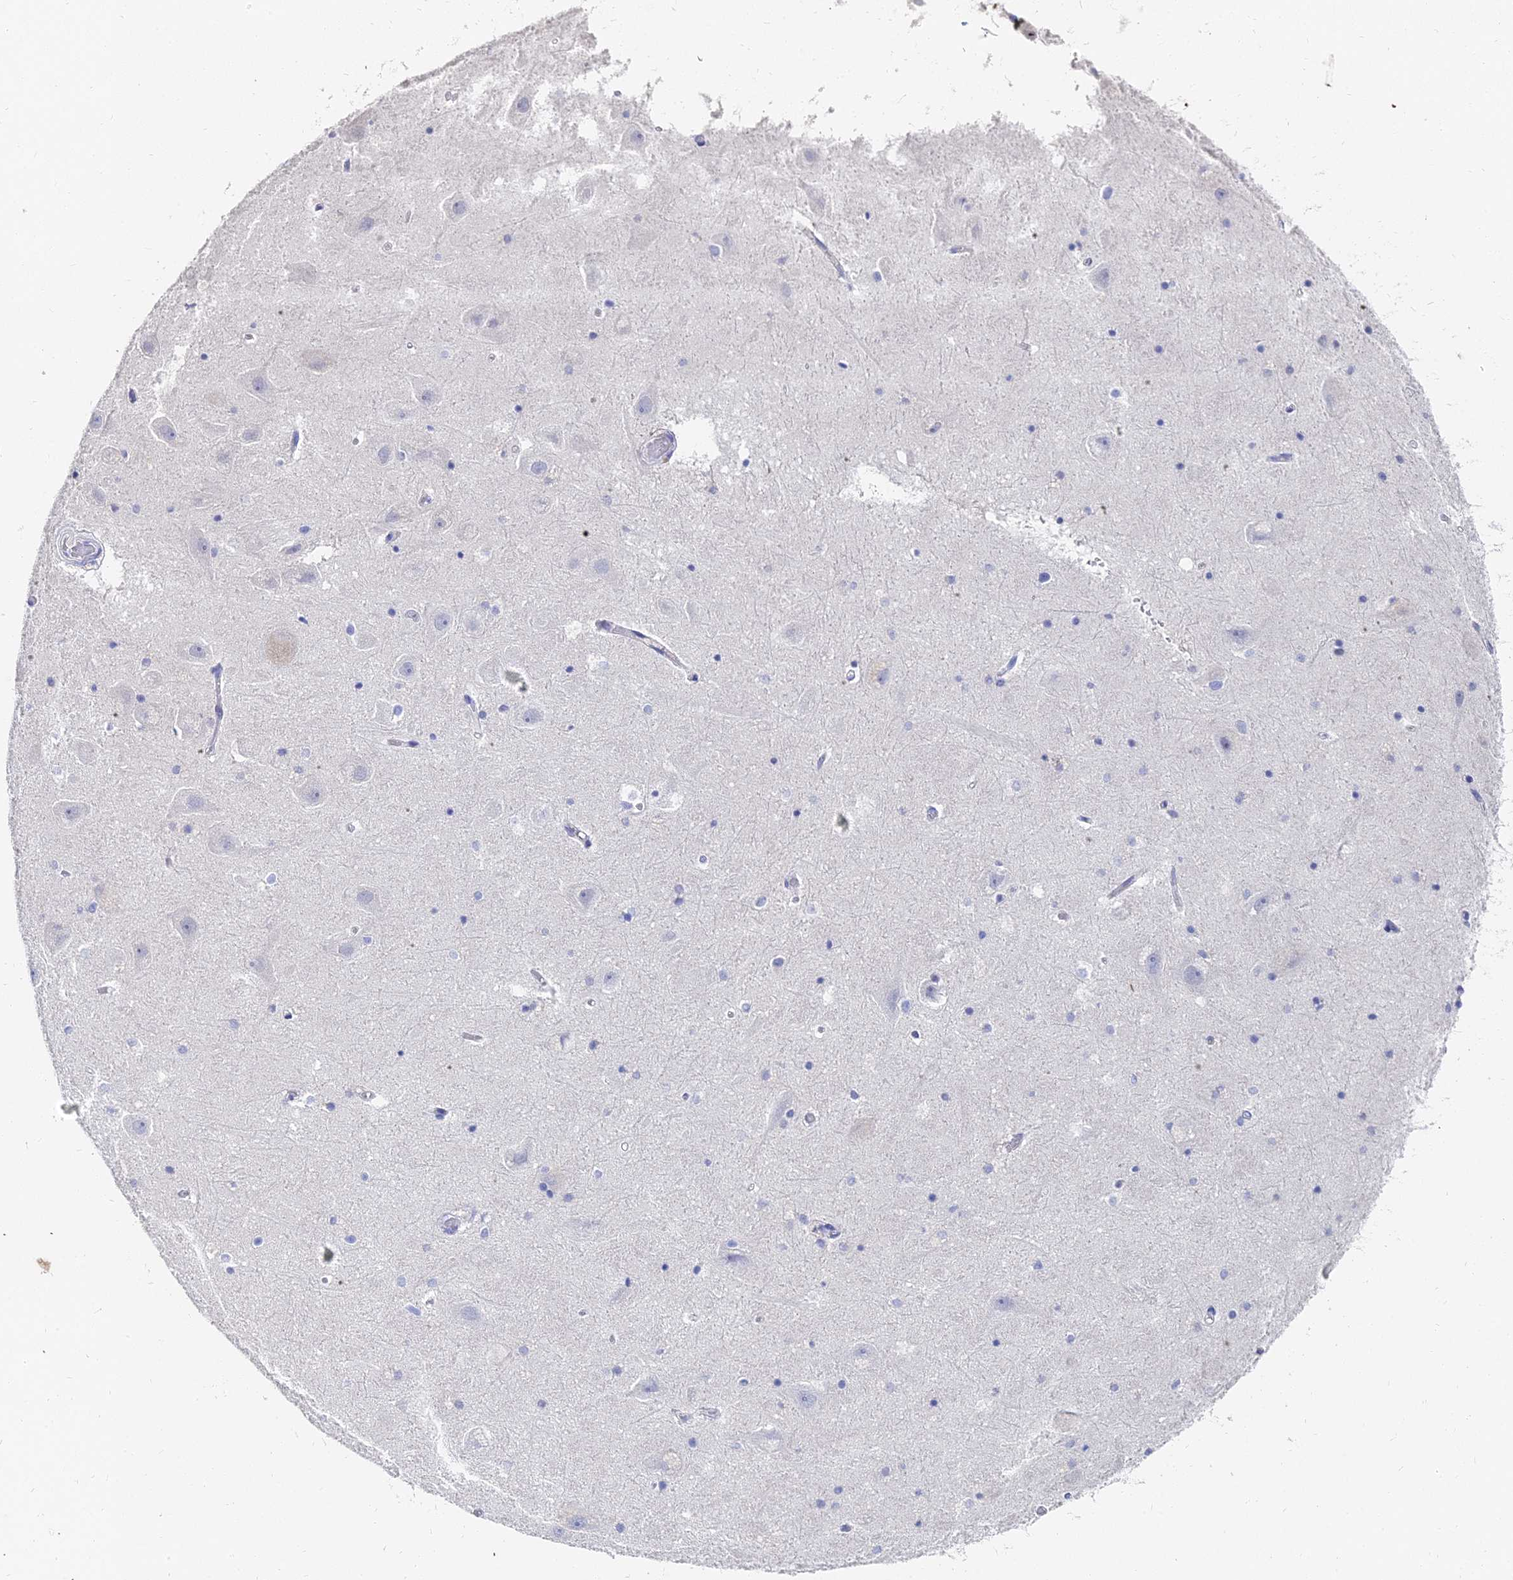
{"staining": {"intensity": "negative", "quantity": "none", "location": "none"}, "tissue": "hippocampus", "cell_type": "Glial cells", "image_type": "normal", "snomed": [{"axis": "morphology", "description": "Normal tissue, NOS"}, {"axis": "topography", "description": "Hippocampus"}], "caption": "A high-resolution photomicrograph shows immunohistochemistry (IHC) staining of normal hippocampus, which reveals no significant positivity in glial cells.", "gene": "KRT17", "patient": {"sex": "female", "age": 52}}